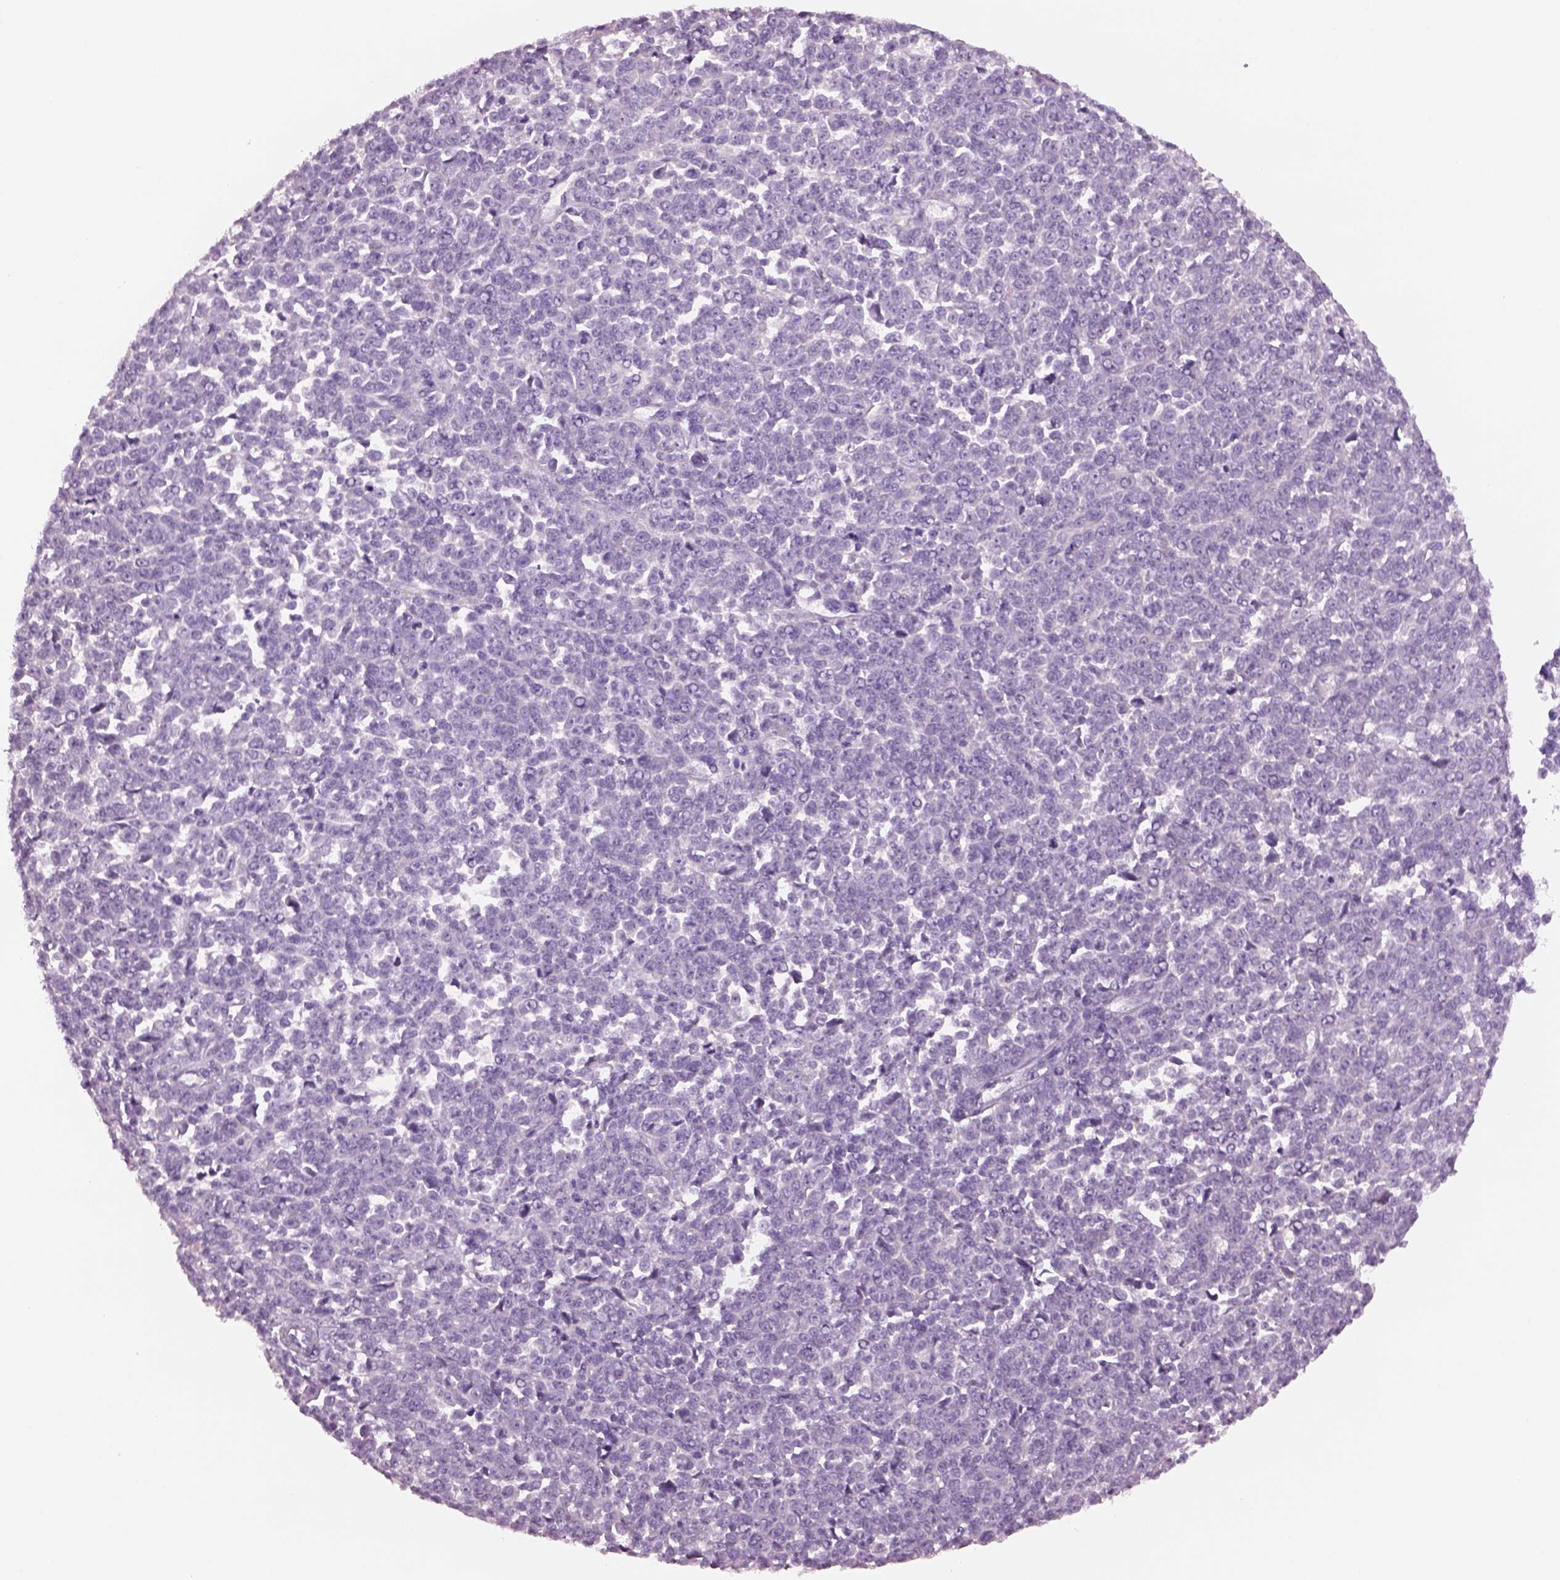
{"staining": {"intensity": "negative", "quantity": "none", "location": "none"}, "tissue": "melanoma", "cell_type": "Tumor cells", "image_type": "cancer", "snomed": [{"axis": "morphology", "description": "Malignant melanoma, NOS"}, {"axis": "topography", "description": "Skin"}], "caption": "This micrograph is of melanoma stained with immunohistochemistry to label a protein in brown with the nuclei are counter-stained blue. There is no positivity in tumor cells.", "gene": "ELSPBP1", "patient": {"sex": "female", "age": 95}}